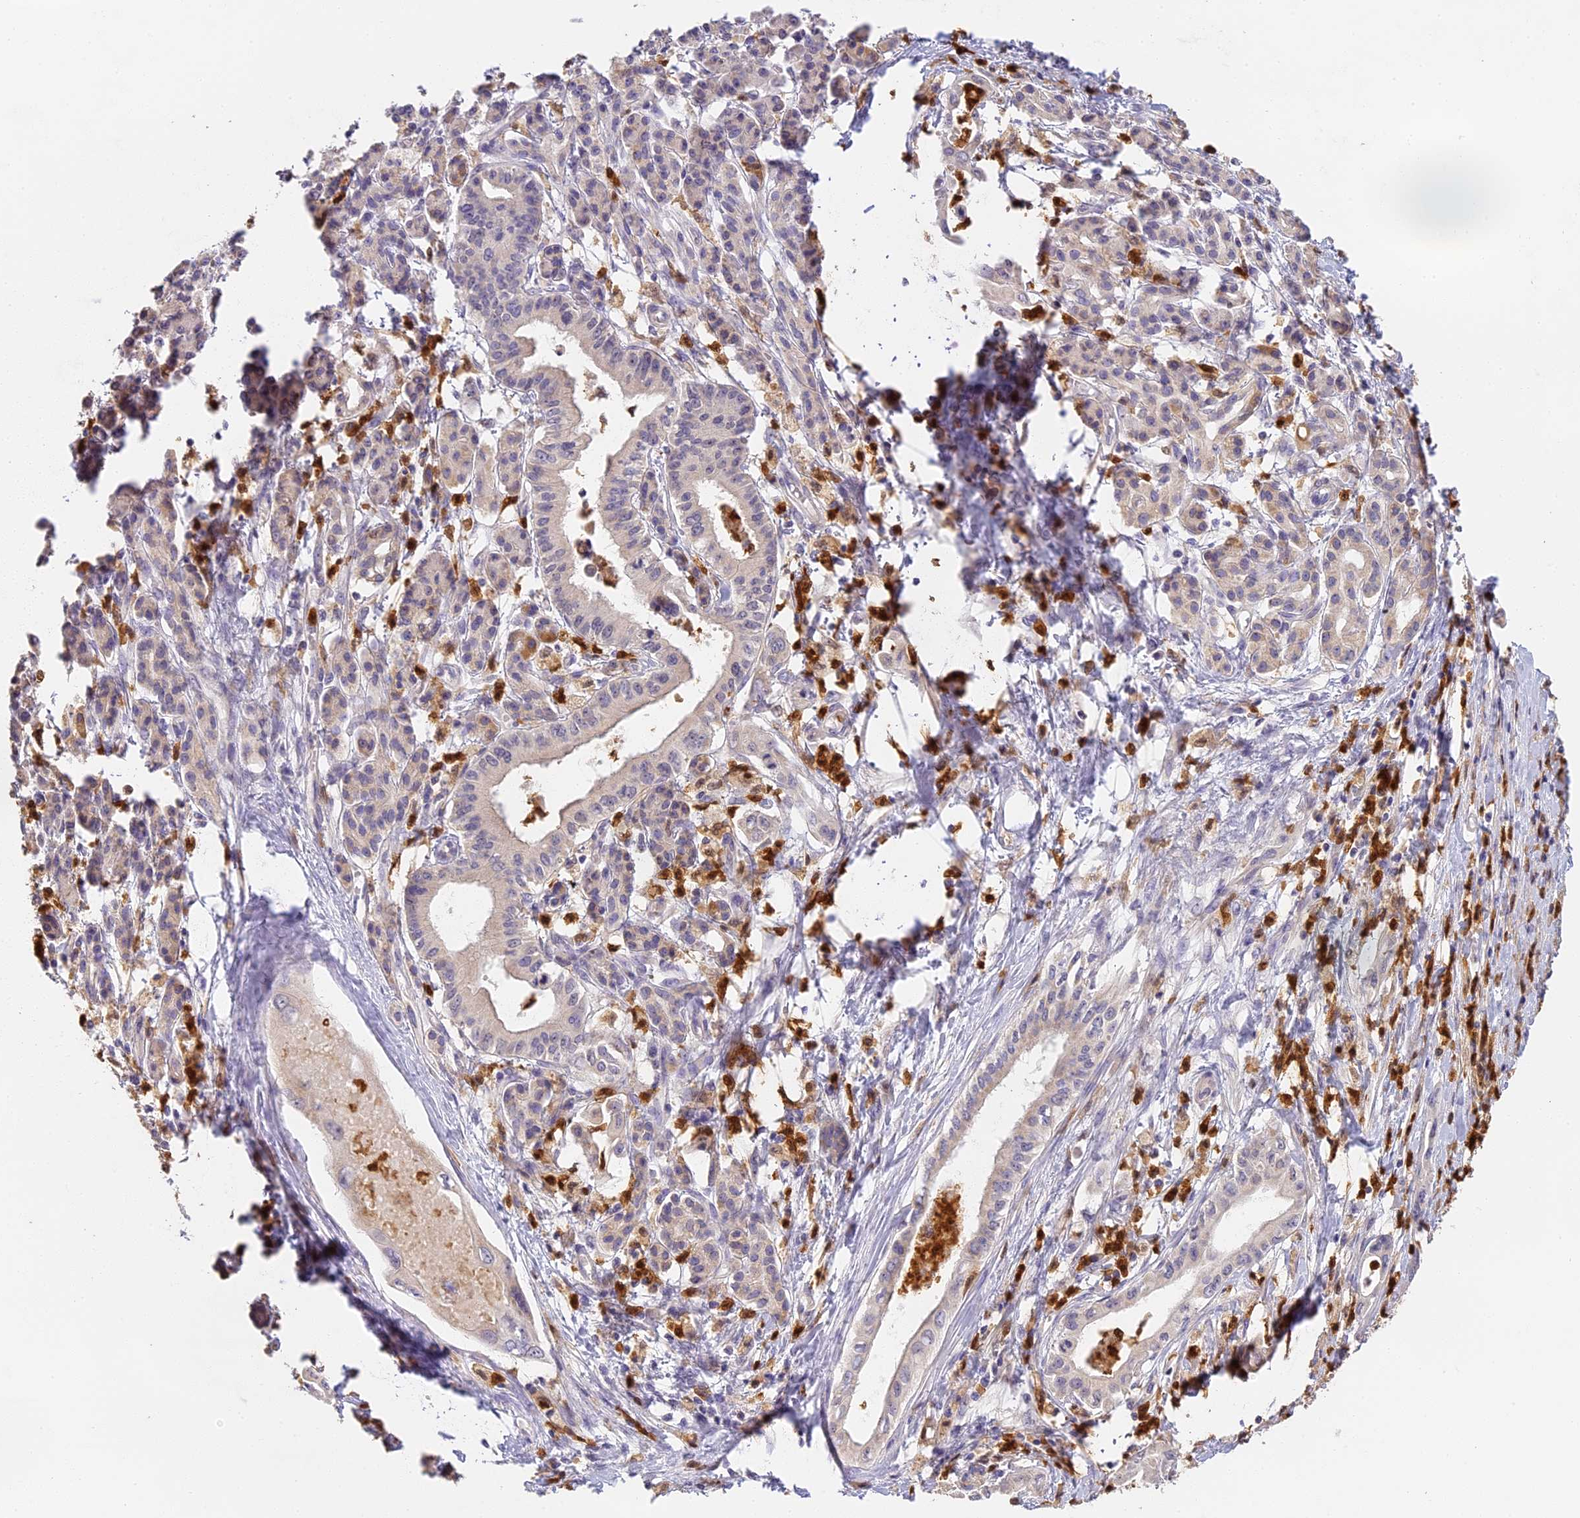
{"staining": {"intensity": "negative", "quantity": "none", "location": "none"}, "tissue": "pancreatic cancer", "cell_type": "Tumor cells", "image_type": "cancer", "snomed": [{"axis": "morphology", "description": "Adenocarcinoma, NOS"}, {"axis": "topography", "description": "Pancreas"}], "caption": "There is no significant expression in tumor cells of pancreatic cancer (adenocarcinoma).", "gene": "NCF4", "patient": {"sex": "female", "age": 77}}